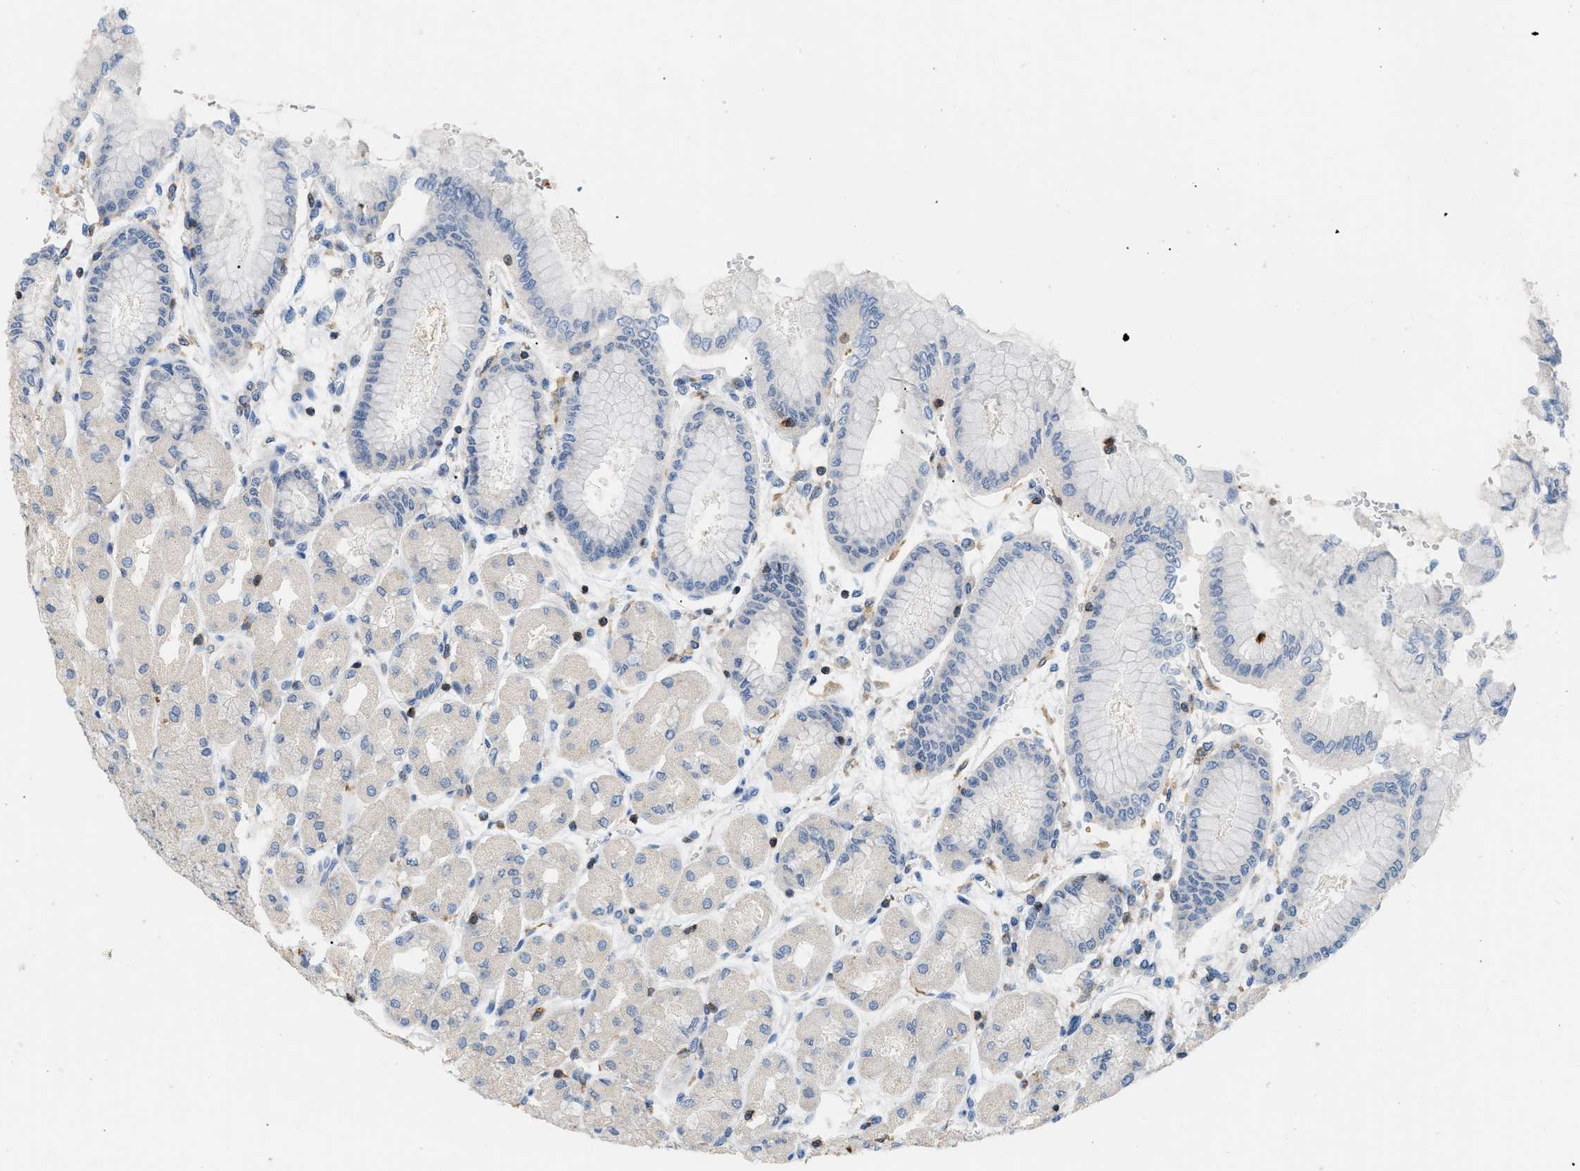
{"staining": {"intensity": "negative", "quantity": "none", "location": "none"}, "tissue": "stomach", "cell_type": "Glandular cells", "image_type": "normal", "snomed": [{"axis": "morphology", "description": "Normal tissue, NOS"}, {"axis": "topography", "description": "Stomach, upper"}], "caption": "A histopathology image of human stomach is negative for staining in glandular cells. (DAB (3,3'-diaminobenzidine) immunohistochemistry (IHC) visualized using brightfield microscopy, high magnification).", "gene": "INPP5D", "patient": {"sex": "female", "age": 56}}